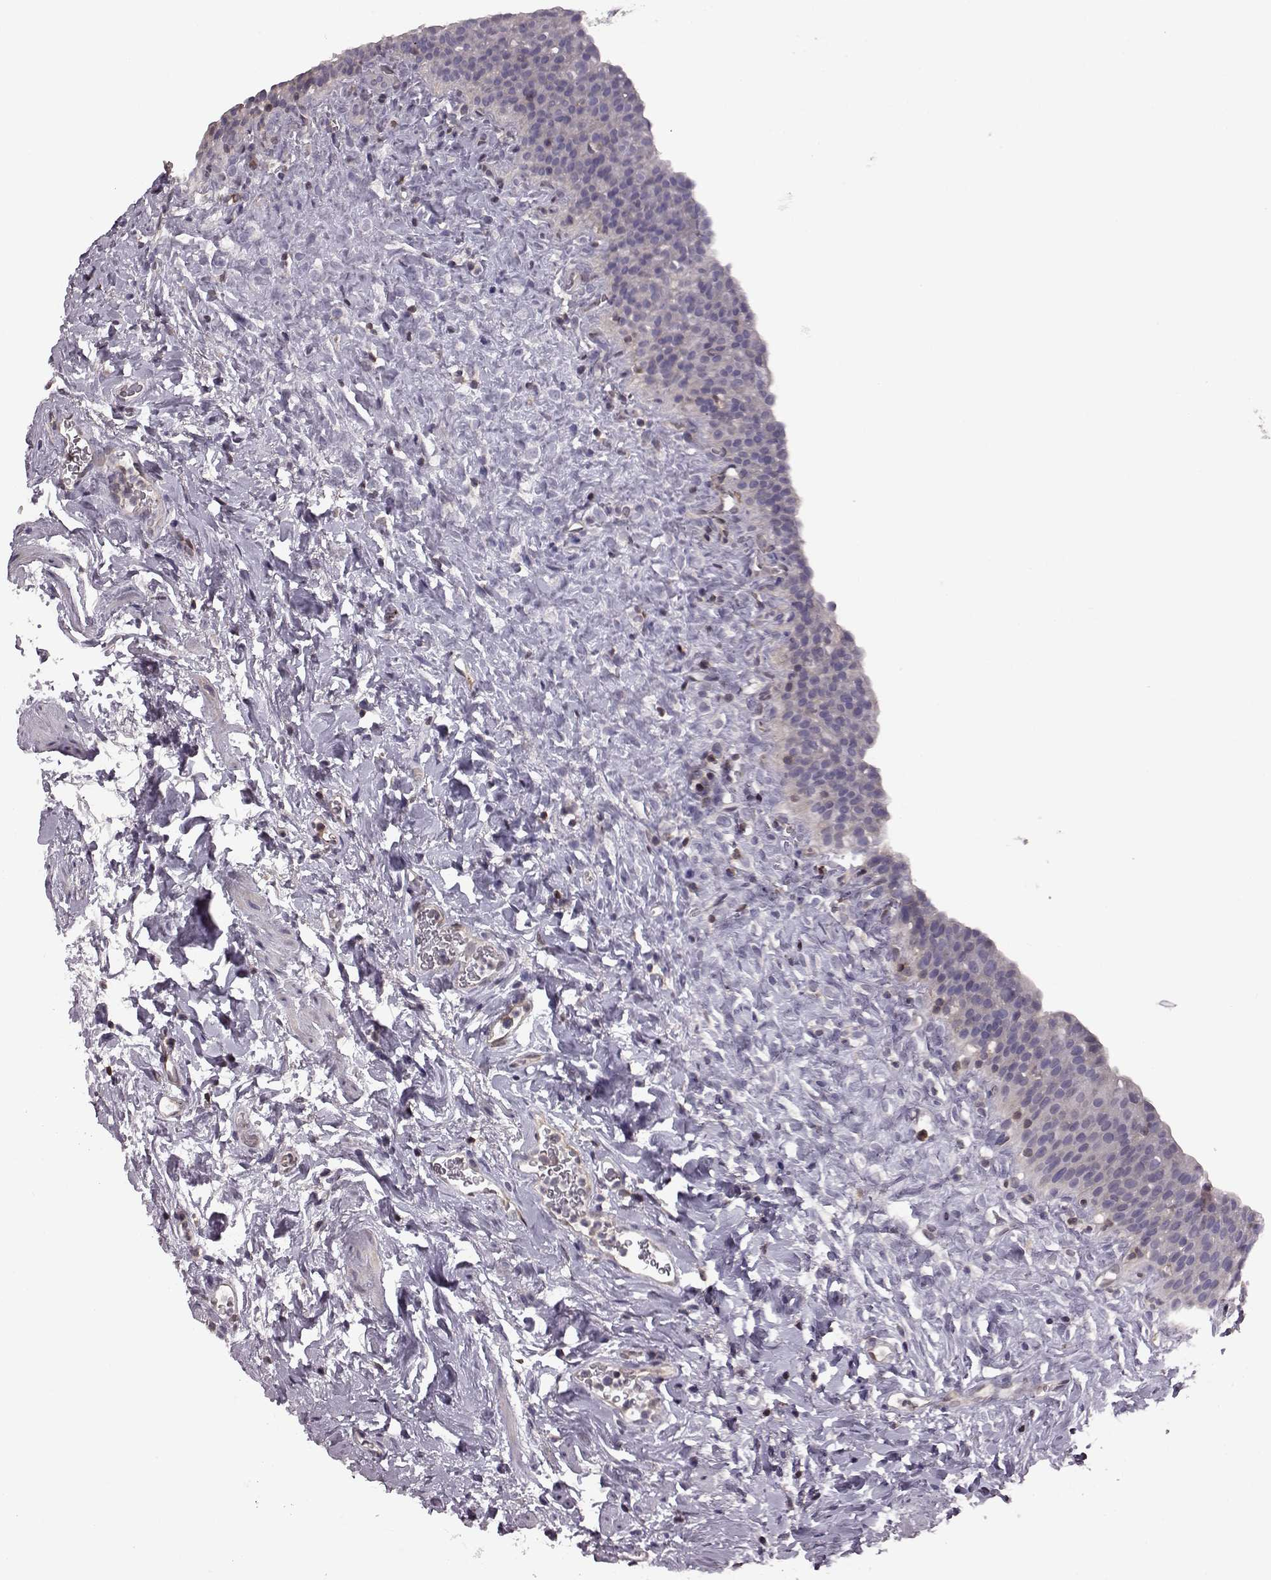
{"staining": {"intensity": "negative", "quantity": "none", "location": "none"}, "tissue": "urinary bladder", "cell_type": "Urothelial cells", "image_type": "normal", "snomed": [{"axis": "morphology", "description": "Normal tissue, NOS"}, {"axis": "topography", "description": "Urinary bladder"}], "caption": "This is an immunohistochemistry (IHC) micrograph of benign human urinary bladder. There is no staining in urothelial cells.", "gene": "CDC42SE1", "patient": {"sex": "male", "age": 76}}